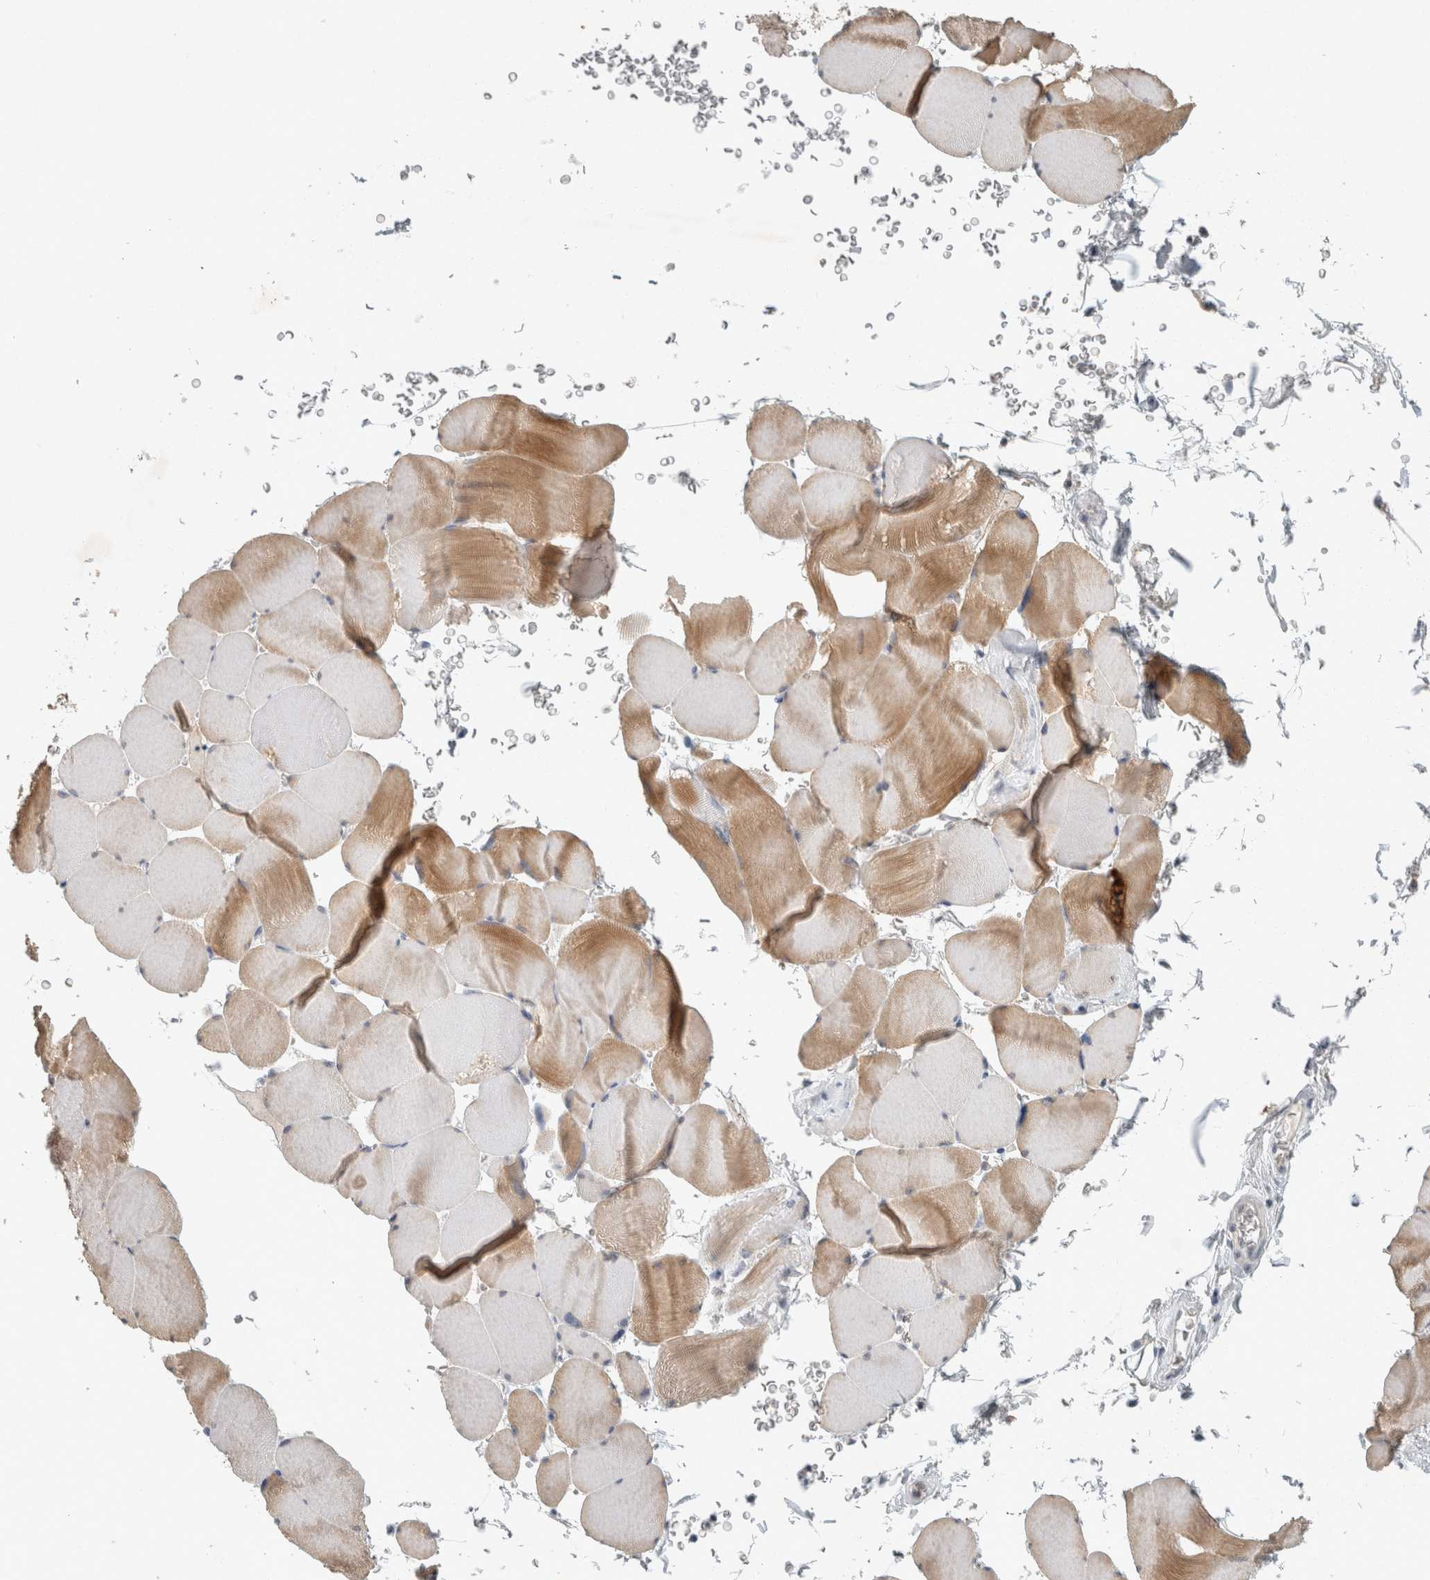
{"staining": {"intensity": "moderate", "quantity": "25%-75%", "location": "cytoplasmic/membranous"}, "tissue": "skeletal muscle", "cell_type": "Myocytes", "image_type": "normal", "snomed": [{"axis": "morphology", "description": "Normal tissue, NOS"}, {"axis": "topography", "description": "Skeletal muscle"}], "caption": "The immunohistochemical stain highlights moderate cytoplasmic/membranous staining in myocytes of unremarkable skeletal muscle.", "gene": "TRIT1", "patient": {"sex": "male", "age": 62}}